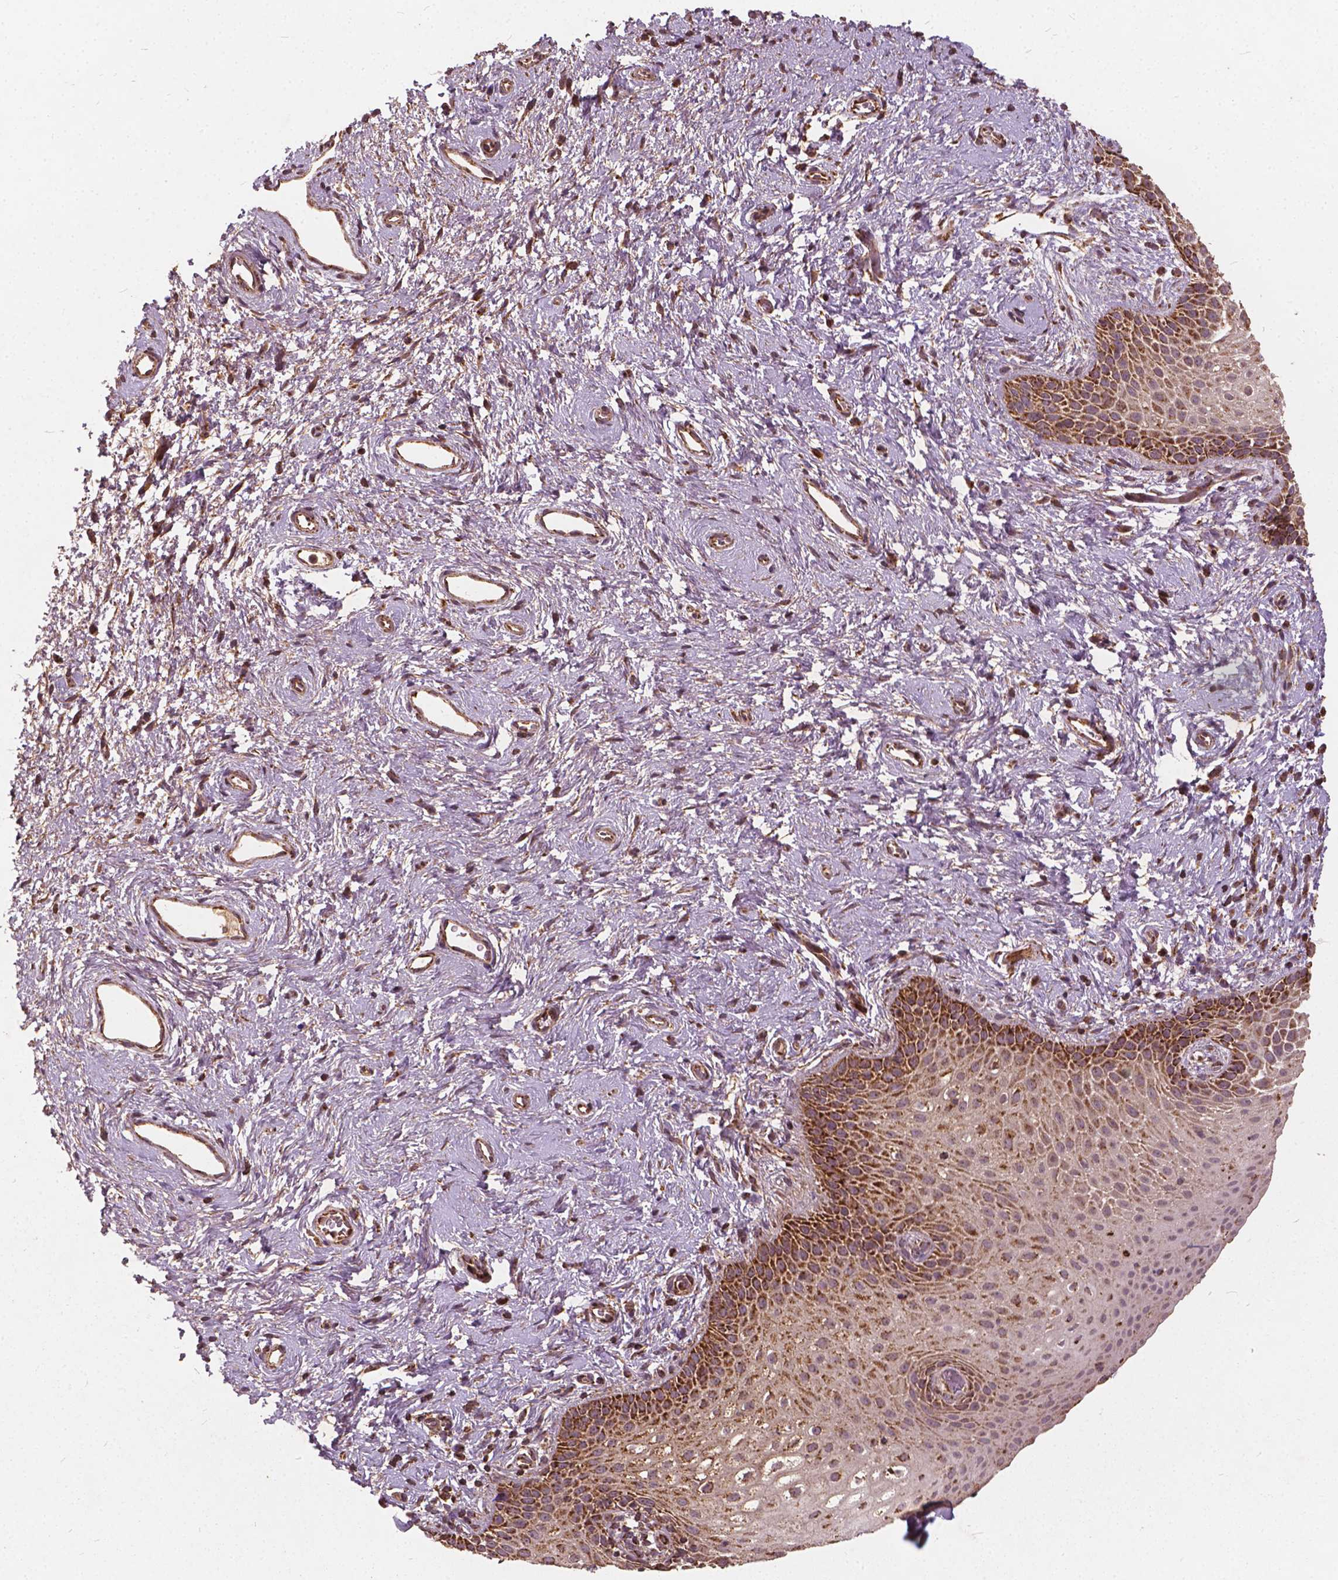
{"staining": {"intensity": "strong", "quantity": "25%-75%", "location": "cytoplasmic/membranous"}, "tissue": "skin", "cell_type": "Epidermal cells", "image_type": "normal", "snomed": [{"axis": "morphology", "description": "Normal tissue, NOS"}, {"axis": "topography", "description": "Anal"}], "caption": "The histopathology image exhibits a brown stain indicating the presence of a protein in the cytoplasmic/membranous of epidermal cells in skin. The staining is performed using DAB brown chromogen to label protein expression. The nuclei are counter-stained blue using hematoxylin.", "gene": "UBXN2A", "patient": {"sex": "female", "age": 46}}